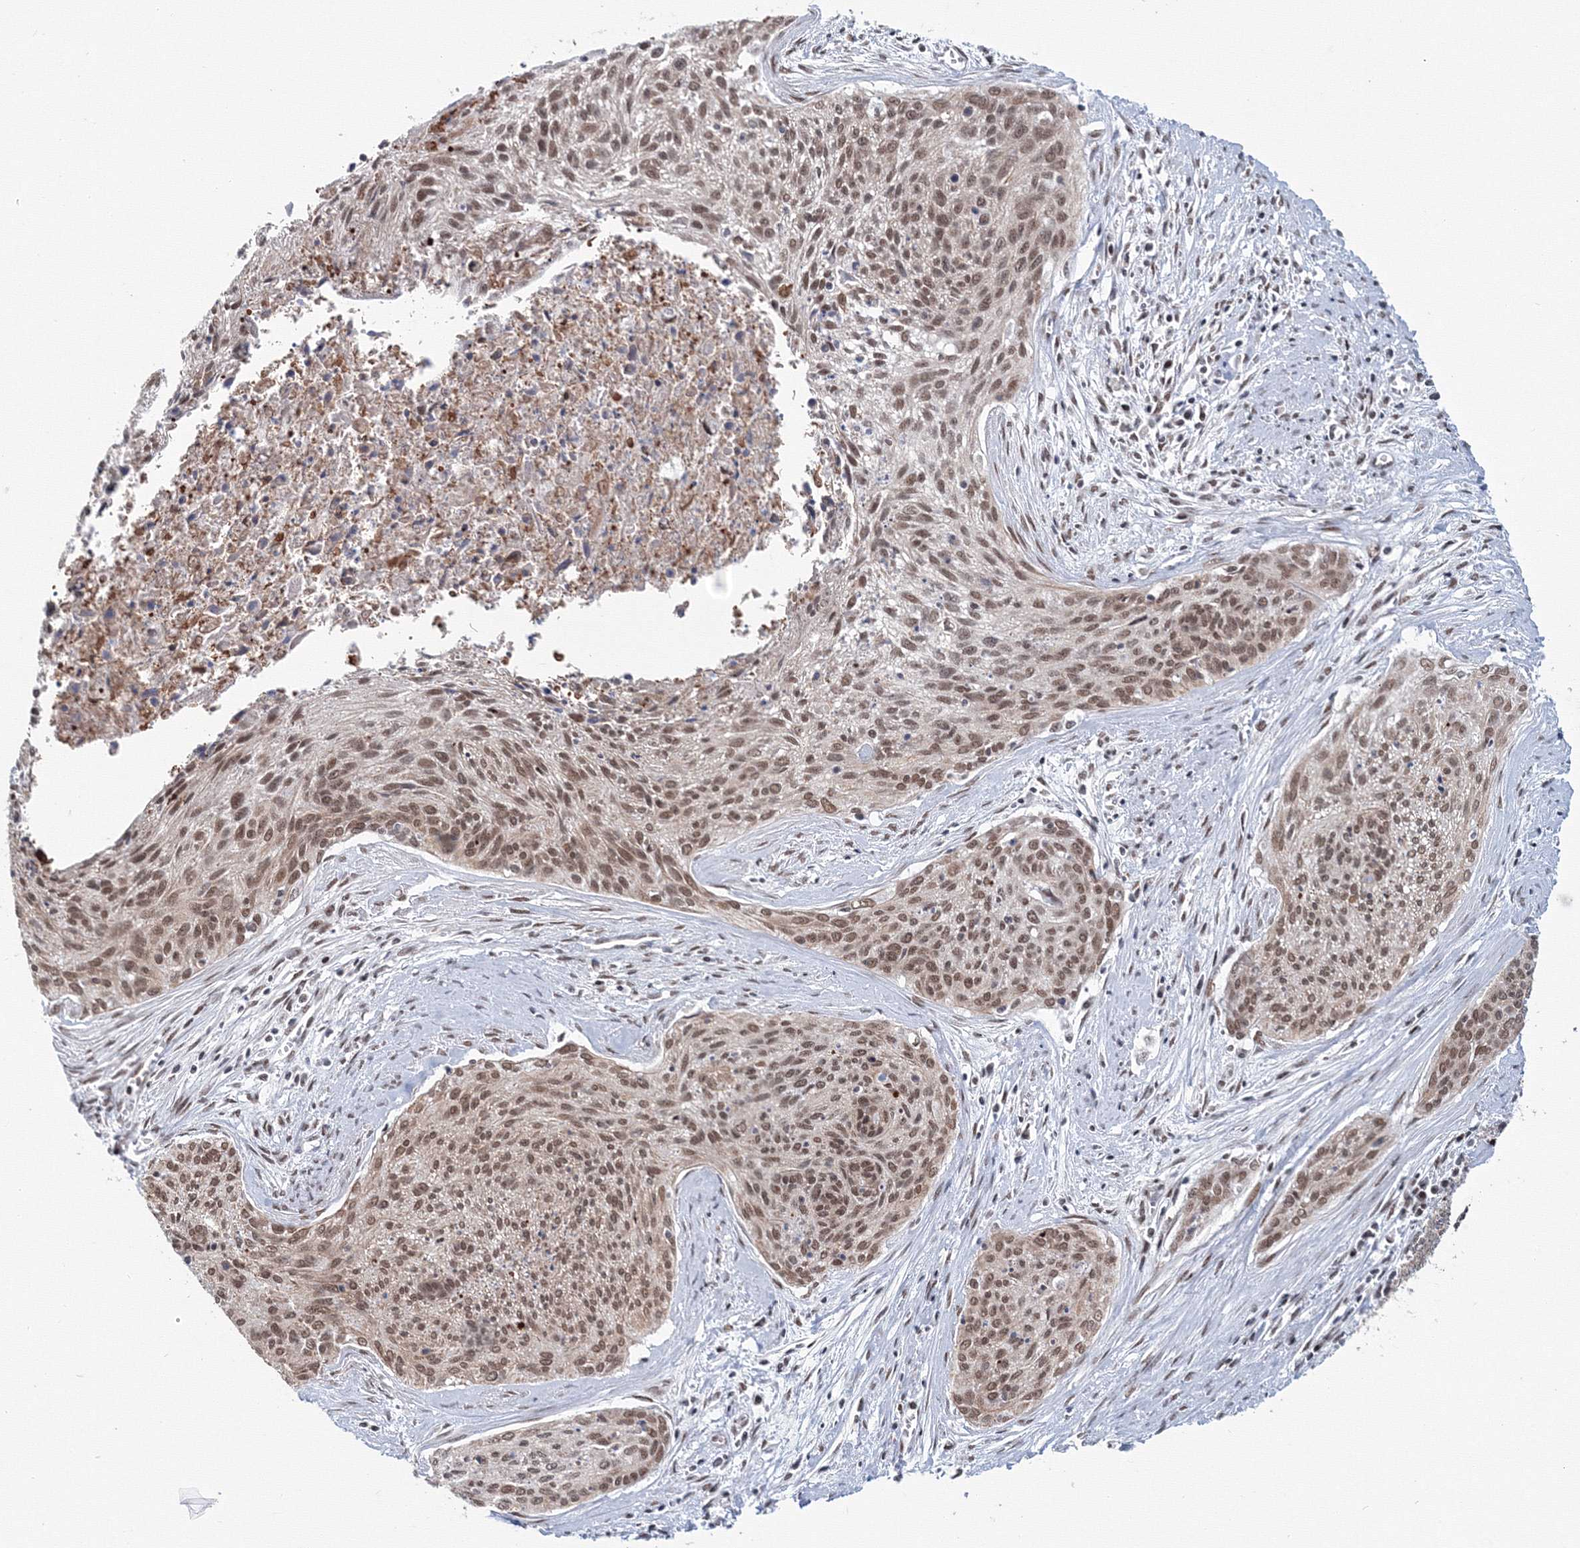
{"staining": {"intensity": "moderate", "quantity": ">75%", "location": "nuclear"}, "tissue": "cervical cancer", "cell_type": "Tumor cells", "image_type": "cancer", "snomed": [{"axis": "morphology", "description": "Squamous cell carcinoma, NOS"}, {"axis": "topography", "description": "Cervix"}], "caption": "Tumor cells show moderate nuclear positivity in approximately >75% of cells in cervical cancer. (Brightfield microscopy of DAB IHC at high magnification).", "gene": "SF3B6", "patient": {"sex": "female", "age": 55}}